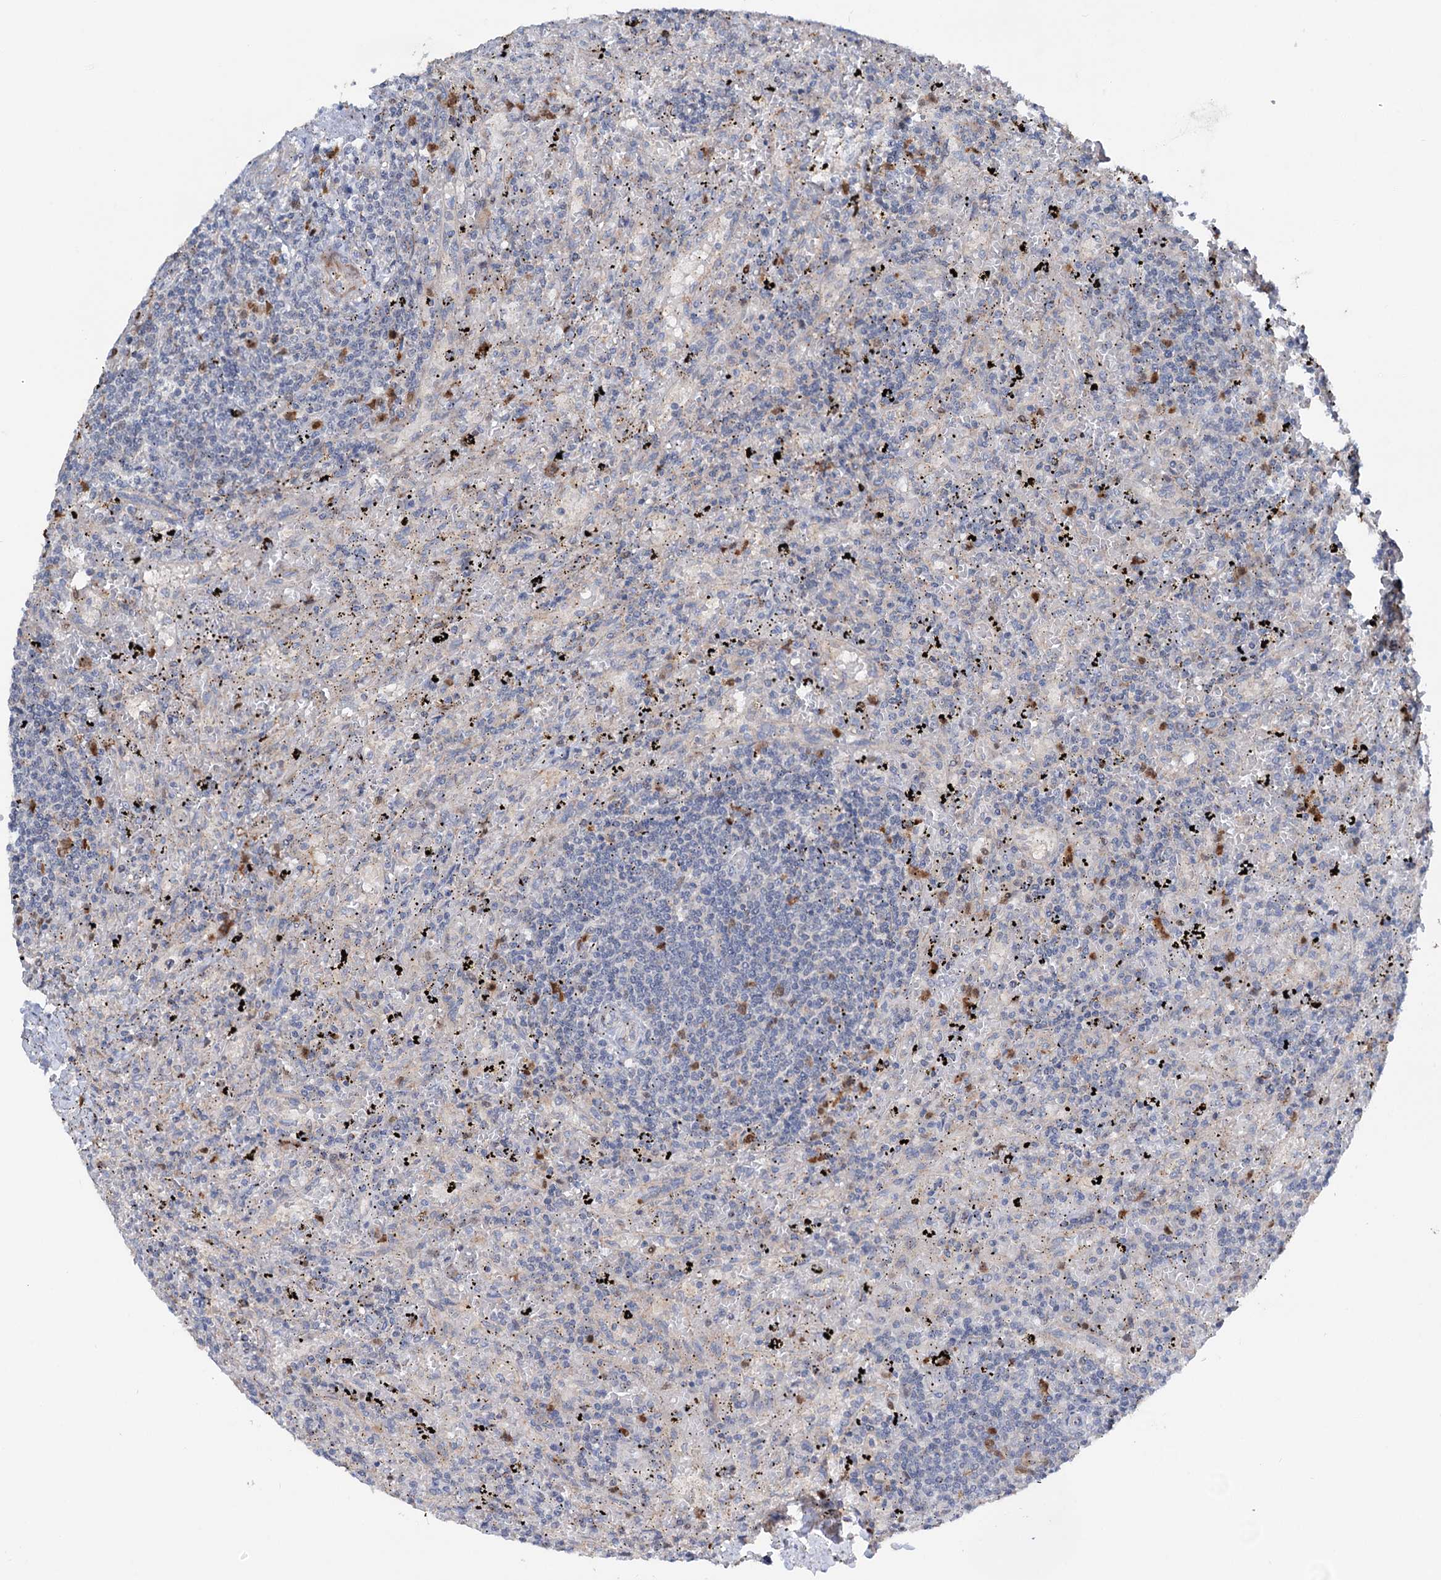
{"staining": {"intensity": "negative", "quantity": "none", "location": "none"}, "tissue": "lymphoma", "cell_type": "Tumor cells", "image_type": "cancer", "snomed": [{"axis": "morphology", "description": "Malignant lymphoma, non-Hodgkin's type, Low grade"}, {"axis": "topography", "description": "Spleen"}], "caption": "Protein analysis of lymphoma demonstrates no significant expression in tumor cells. Nuclei are stained in blue.", "gene": "NCAPD2", "patient": {"sex": "male", "age": 76}}